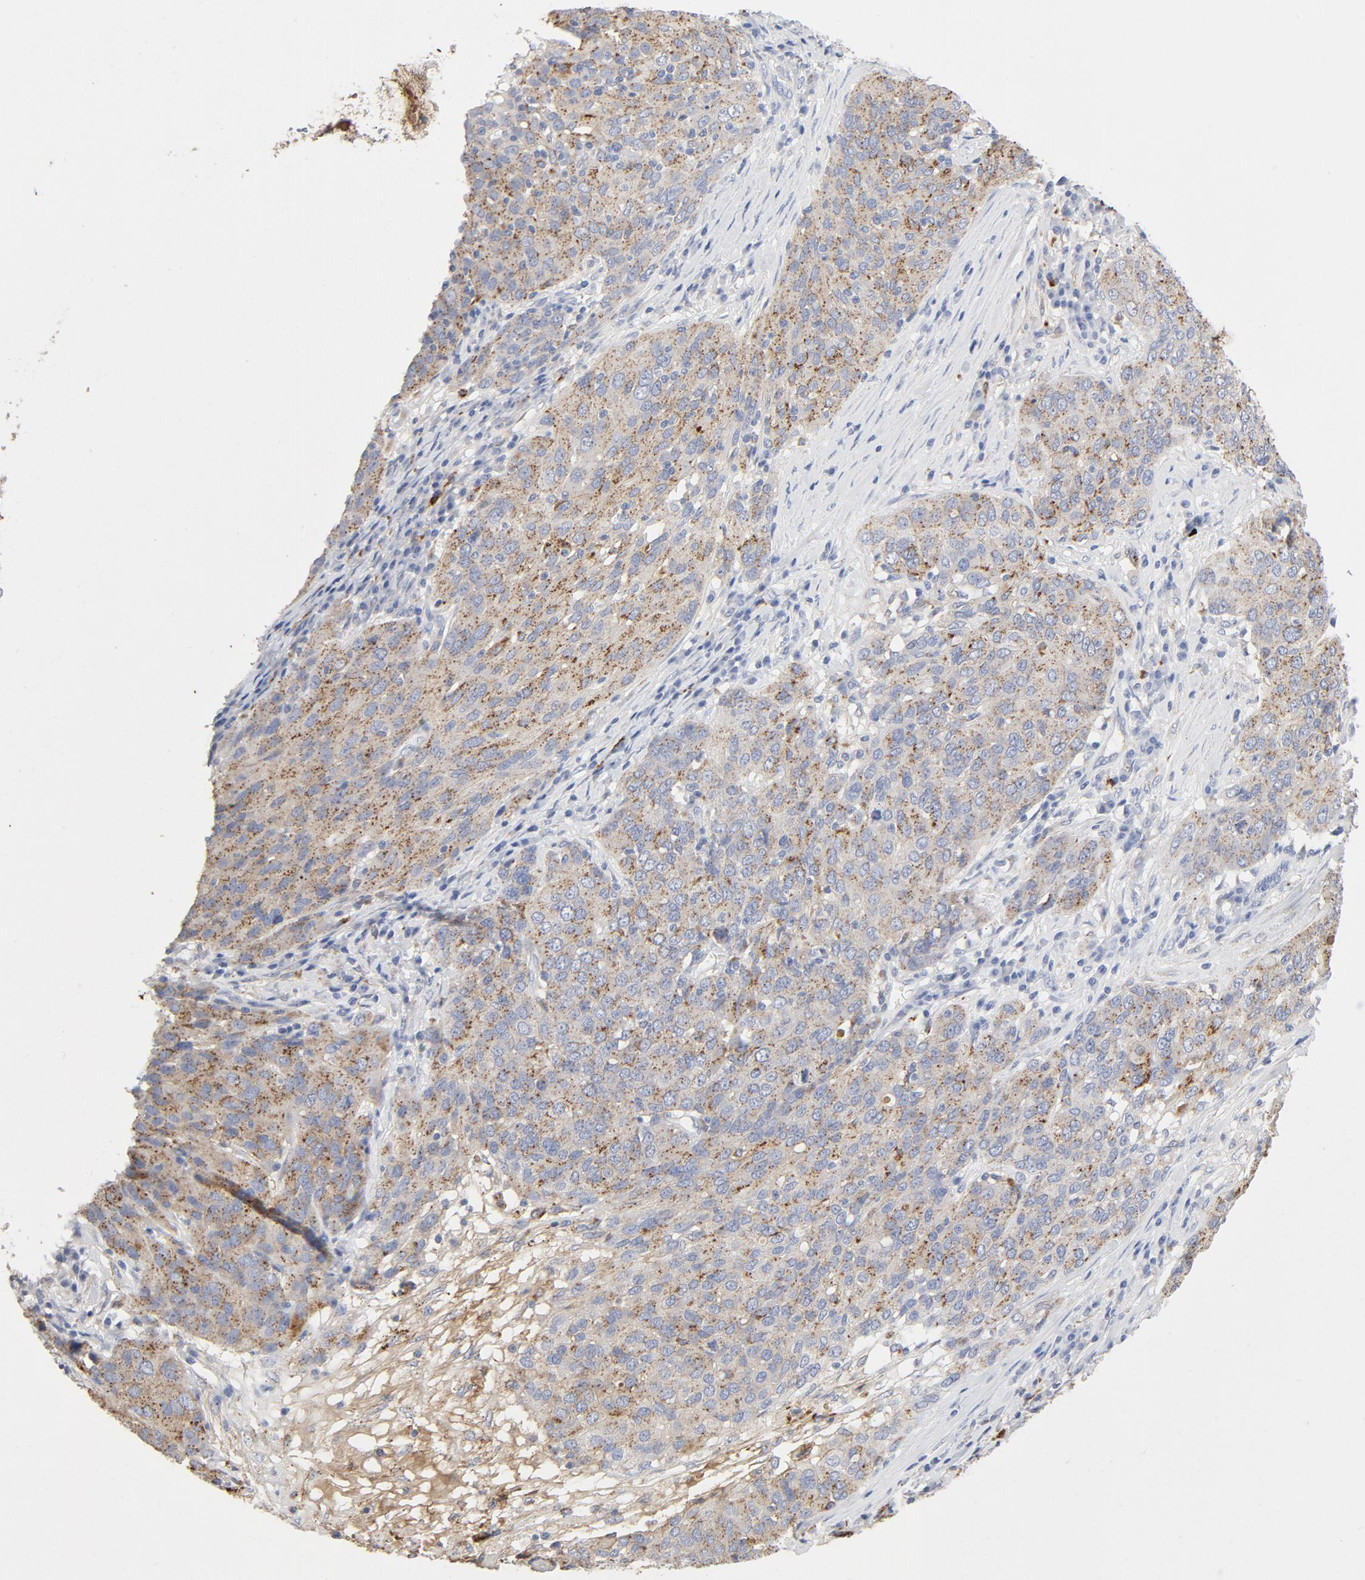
{"staining": {"intensity": "moderate", "quantity": ">75%", "location": "cytoplasmic/membranous"}, "tissue": "ovarian cancer", "cell_type": "Tumor cells", "image_type": "cancer", "snomed": [{"axis": "morphology", "description": "Carcinoma, endometroid"}, {"axis": "topography", "description": "Ovary"}], "caption": "About >75% of tumor cells in ovarian cancer exhibit moderate cytoplasmic/membranous protein expression as visualized by brown immunohistochemical staining.", "gene": "MAGEB17", "patient": {"sex": "female", "age": 50}}